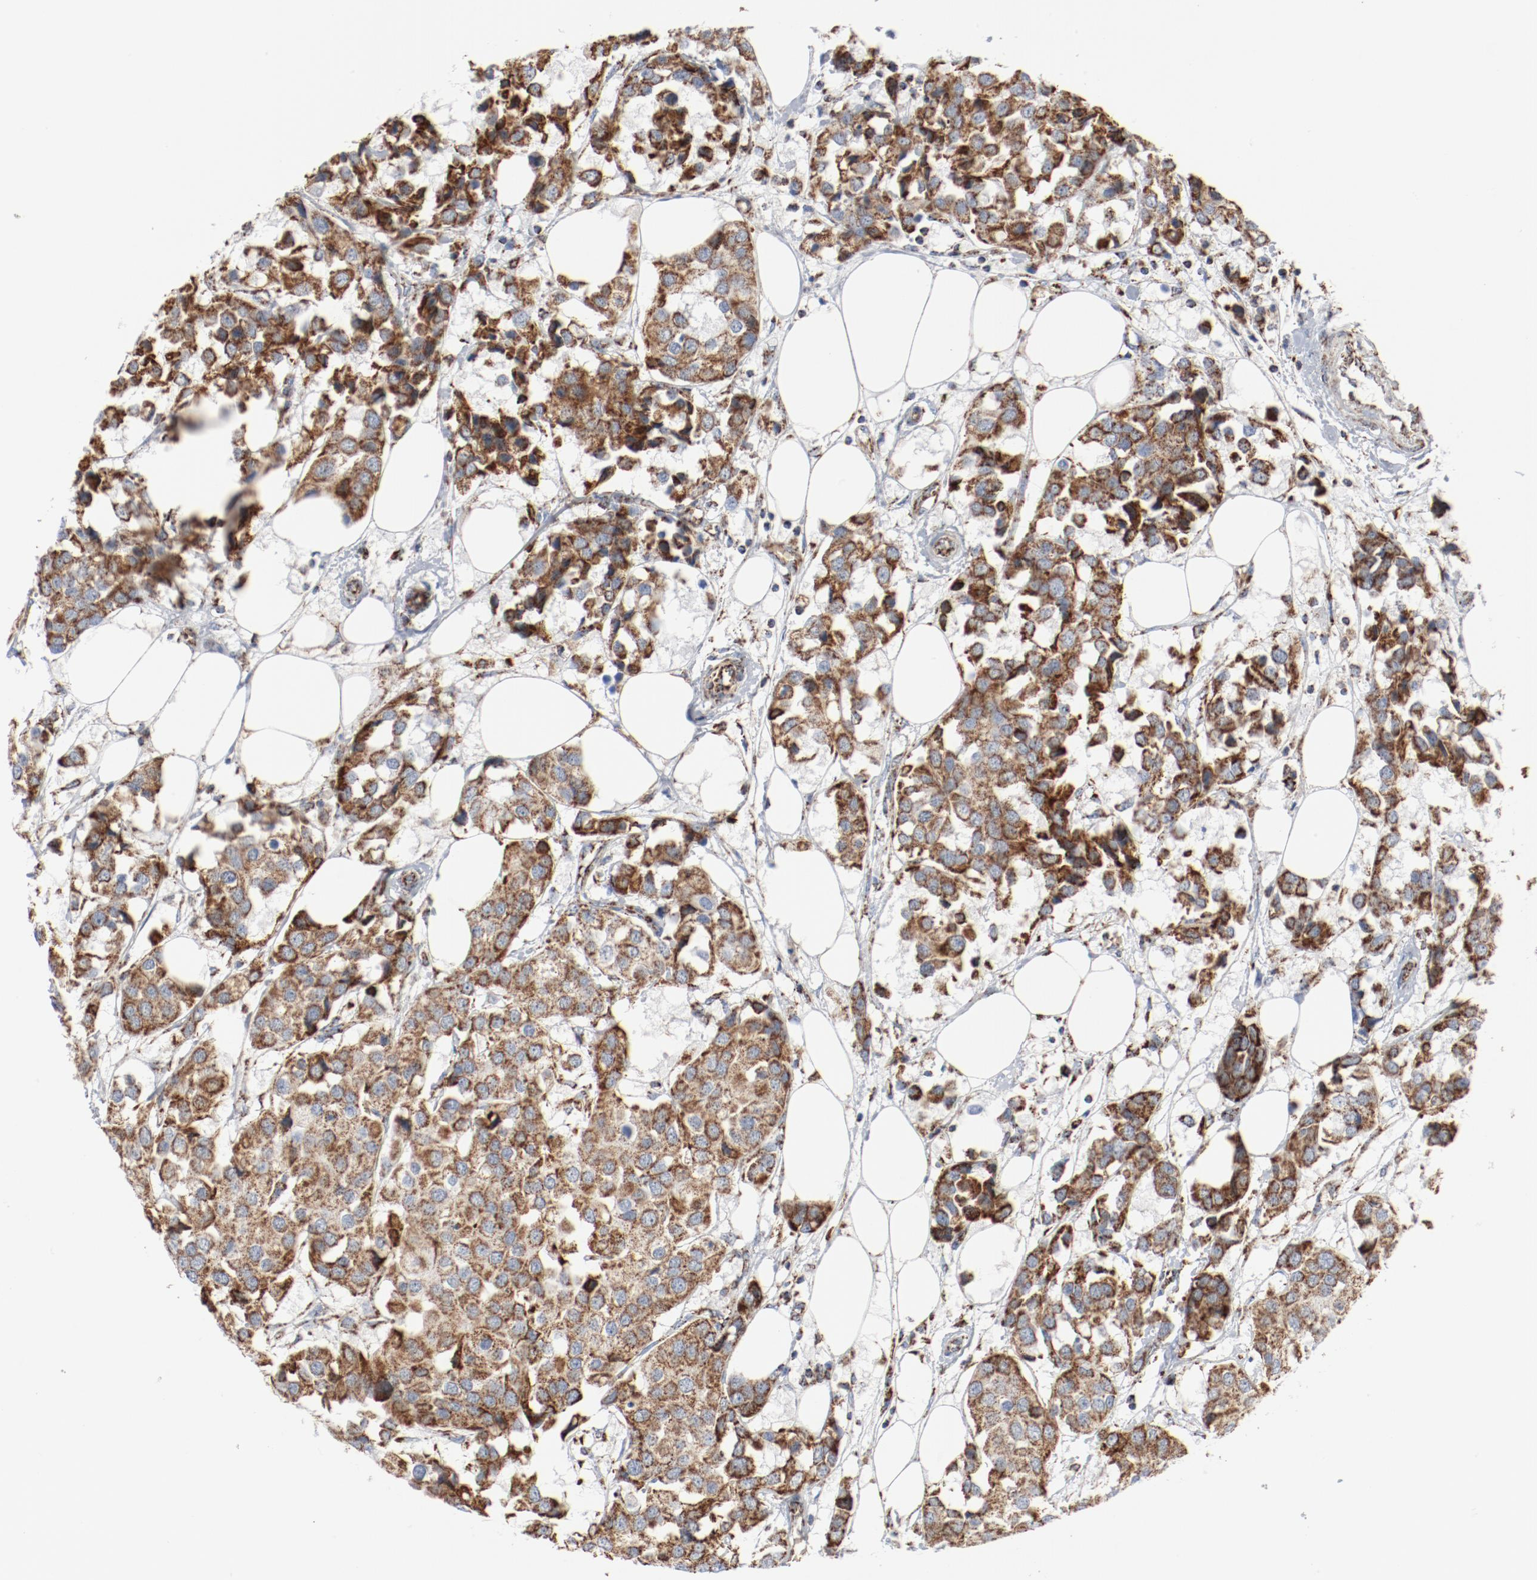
{"staining": {"intensity": "strong", "quantity": ">75%", "location": "cytoplasmic/membranous"}, "tissue": "breast cancer", "cell_type": "Tumor cells", "image_type": "cancer", "snomed": [{"axis": "morphology", "description": "Duct carcinoma"}, {"axis": "topography", "description": "Breast"}], "caption": "Brown immunohistochemical staining in human breast cancer (intraductal carcinoma) reveals strong cytoplasmic/membranous staining in about >75% of tumor cells. (DAB (3,3'-diaminobenzidine) IHC with brightfield microscopy, high magnification).", "gene": "NDUFB8", "patient": {"sex": "female", "age": 80}}